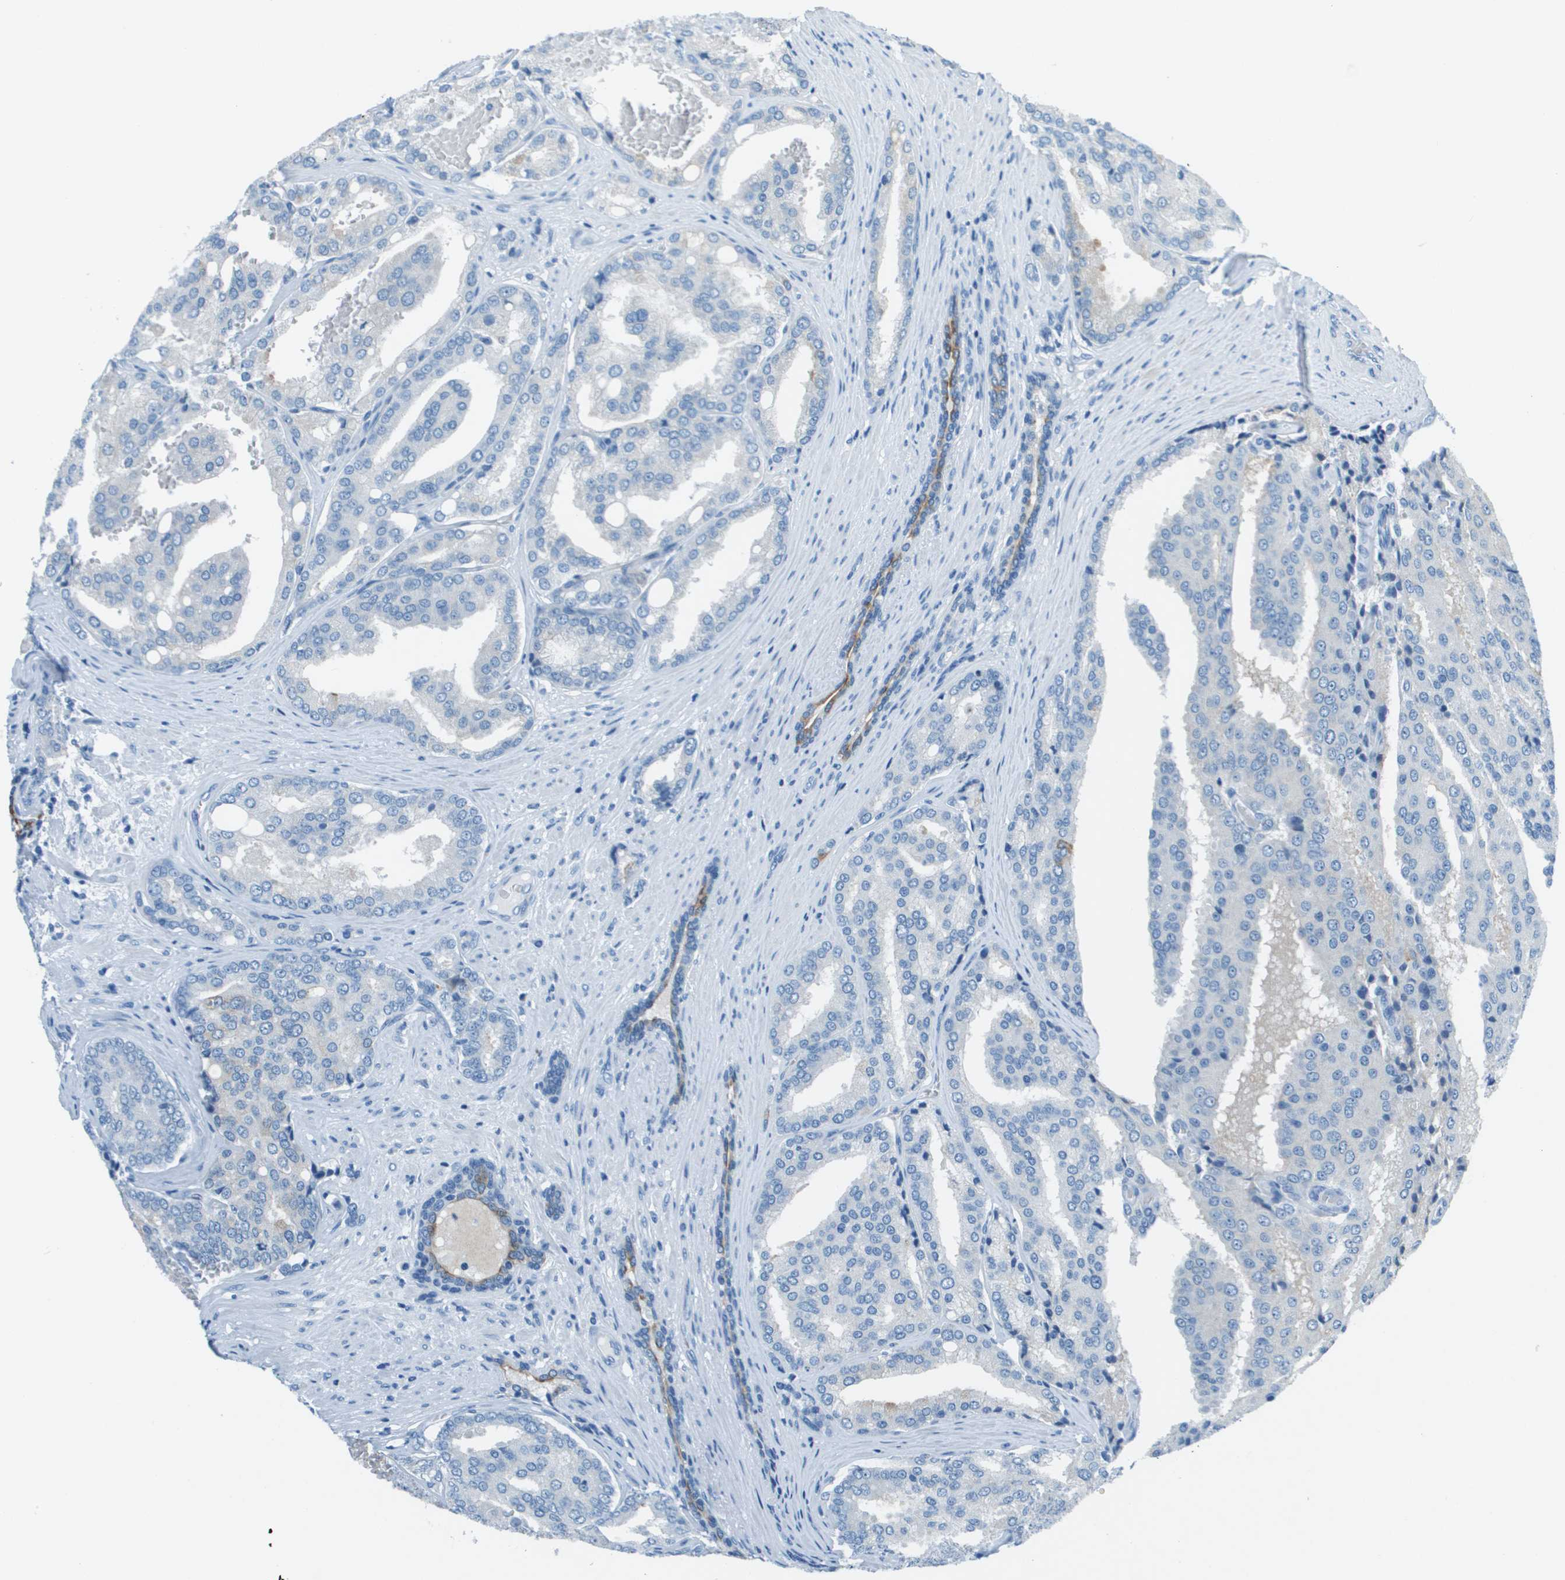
{"staining": {"intensity": "negative", "quantity": "none", "location": "none"}, "tissue": "prostate cancer", "cell_type": "Tumor cells", "image_type": "cancer", "snomed": [{"axis": "morphology", "description": "Adenocarcinoma, High grade"}, {"axis": "topography", "description": "Prostate"}], "caption": "Tumor cells show no significant expression in prostate cancer (adenocarcinoma (high-grade)).", "gene": "SLC16A10", "patient": {"sex": "male", "age": 50}}